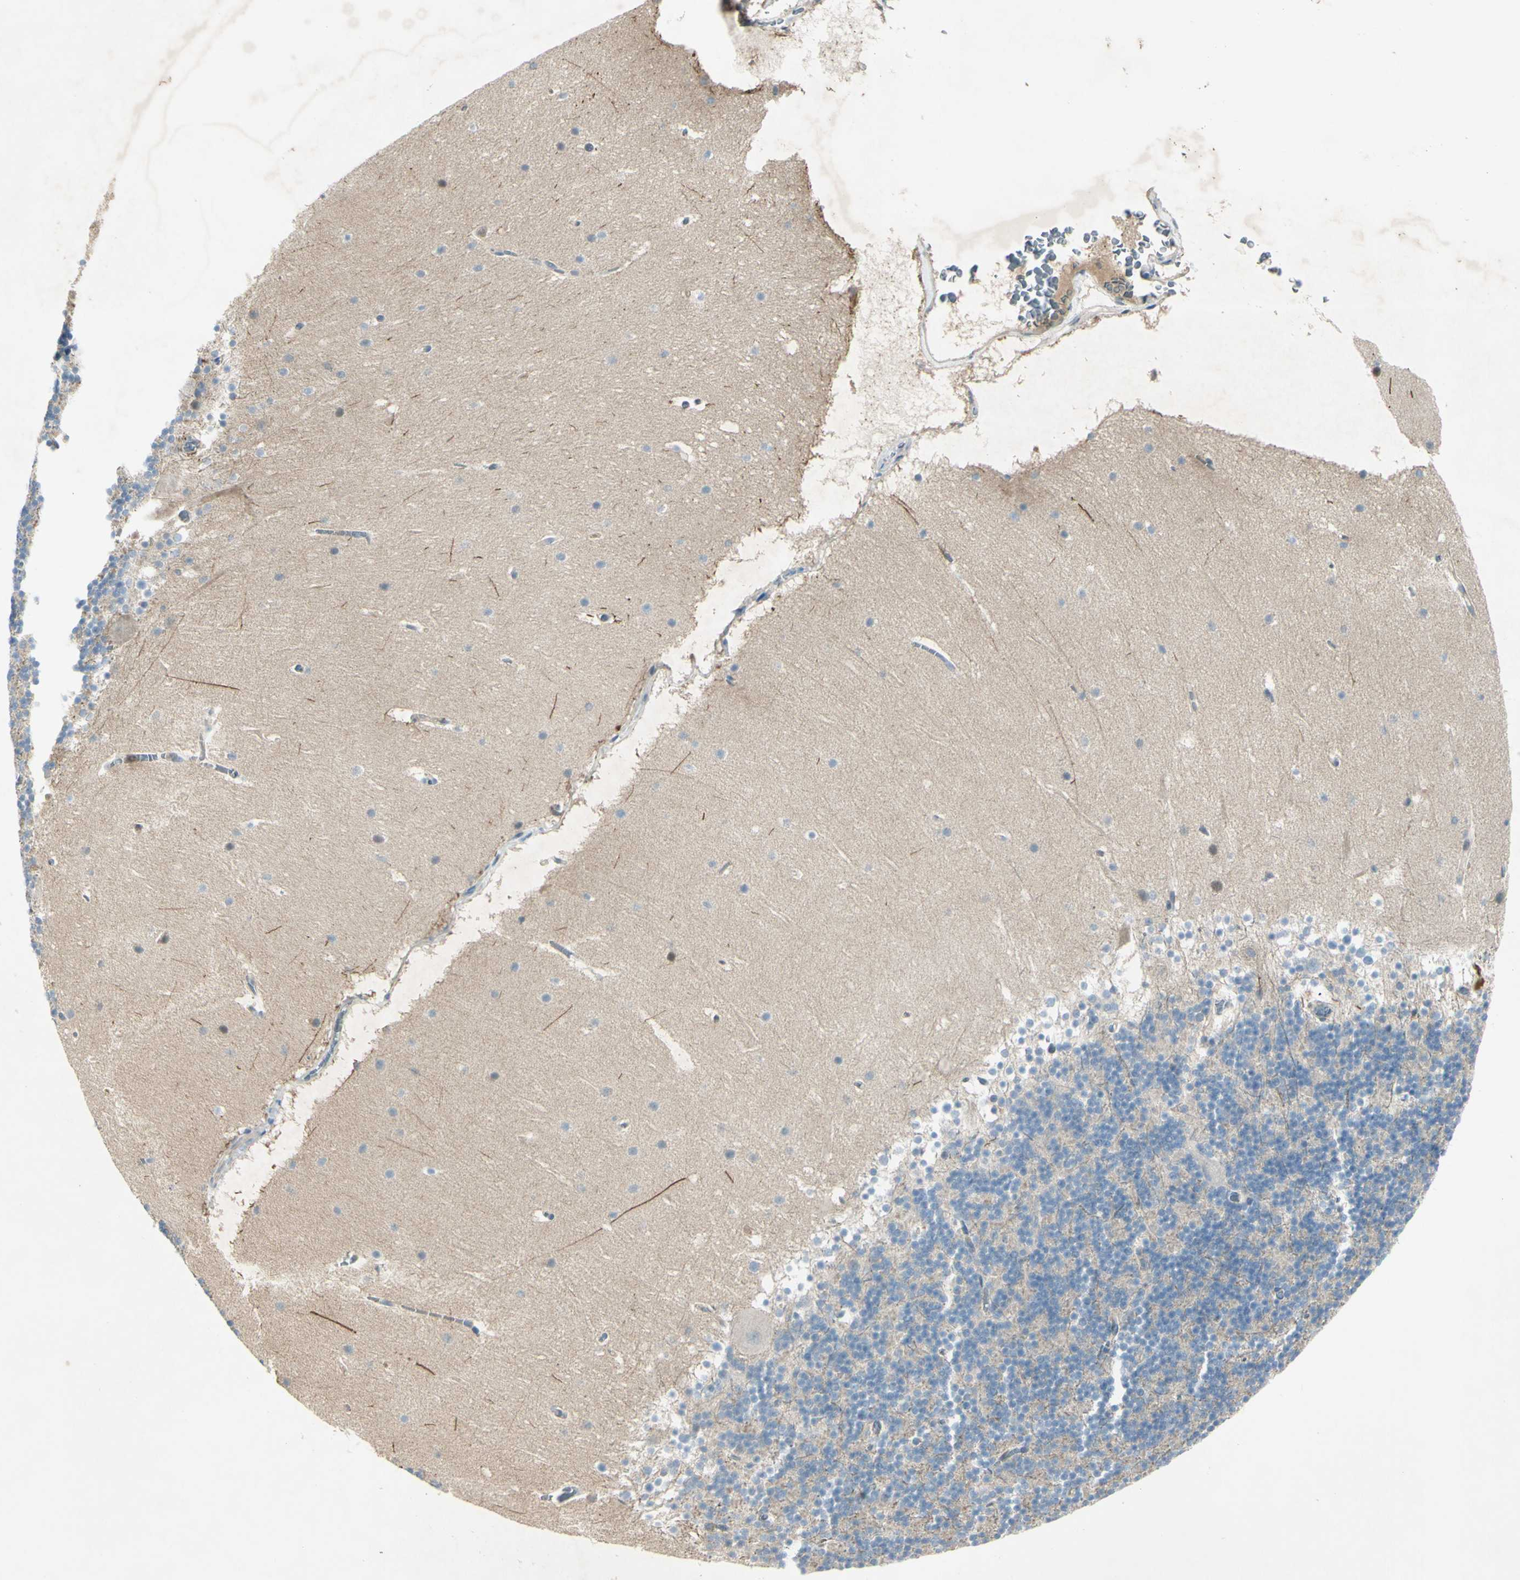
{"staining": {"intensity": "negative", "quantity": "none", "location": "none"}, "tissue": "cerebellum", "cell_type": "Cells in granular layer", "image_type": "normal", "snomed": [{"axis": "morphology", "description": "Normal tissue, NOS"}, {"axis": "topography", "description": "Cerebellum"}], "caption": "This image is of normal cerebellum stained with IHC to label a protein in brown with the nuclei are counter-stained blue. There is no positivity in cells in granular layer.", "gene": "C1orf159", "patient": {"sex": "female", "age": 19}}